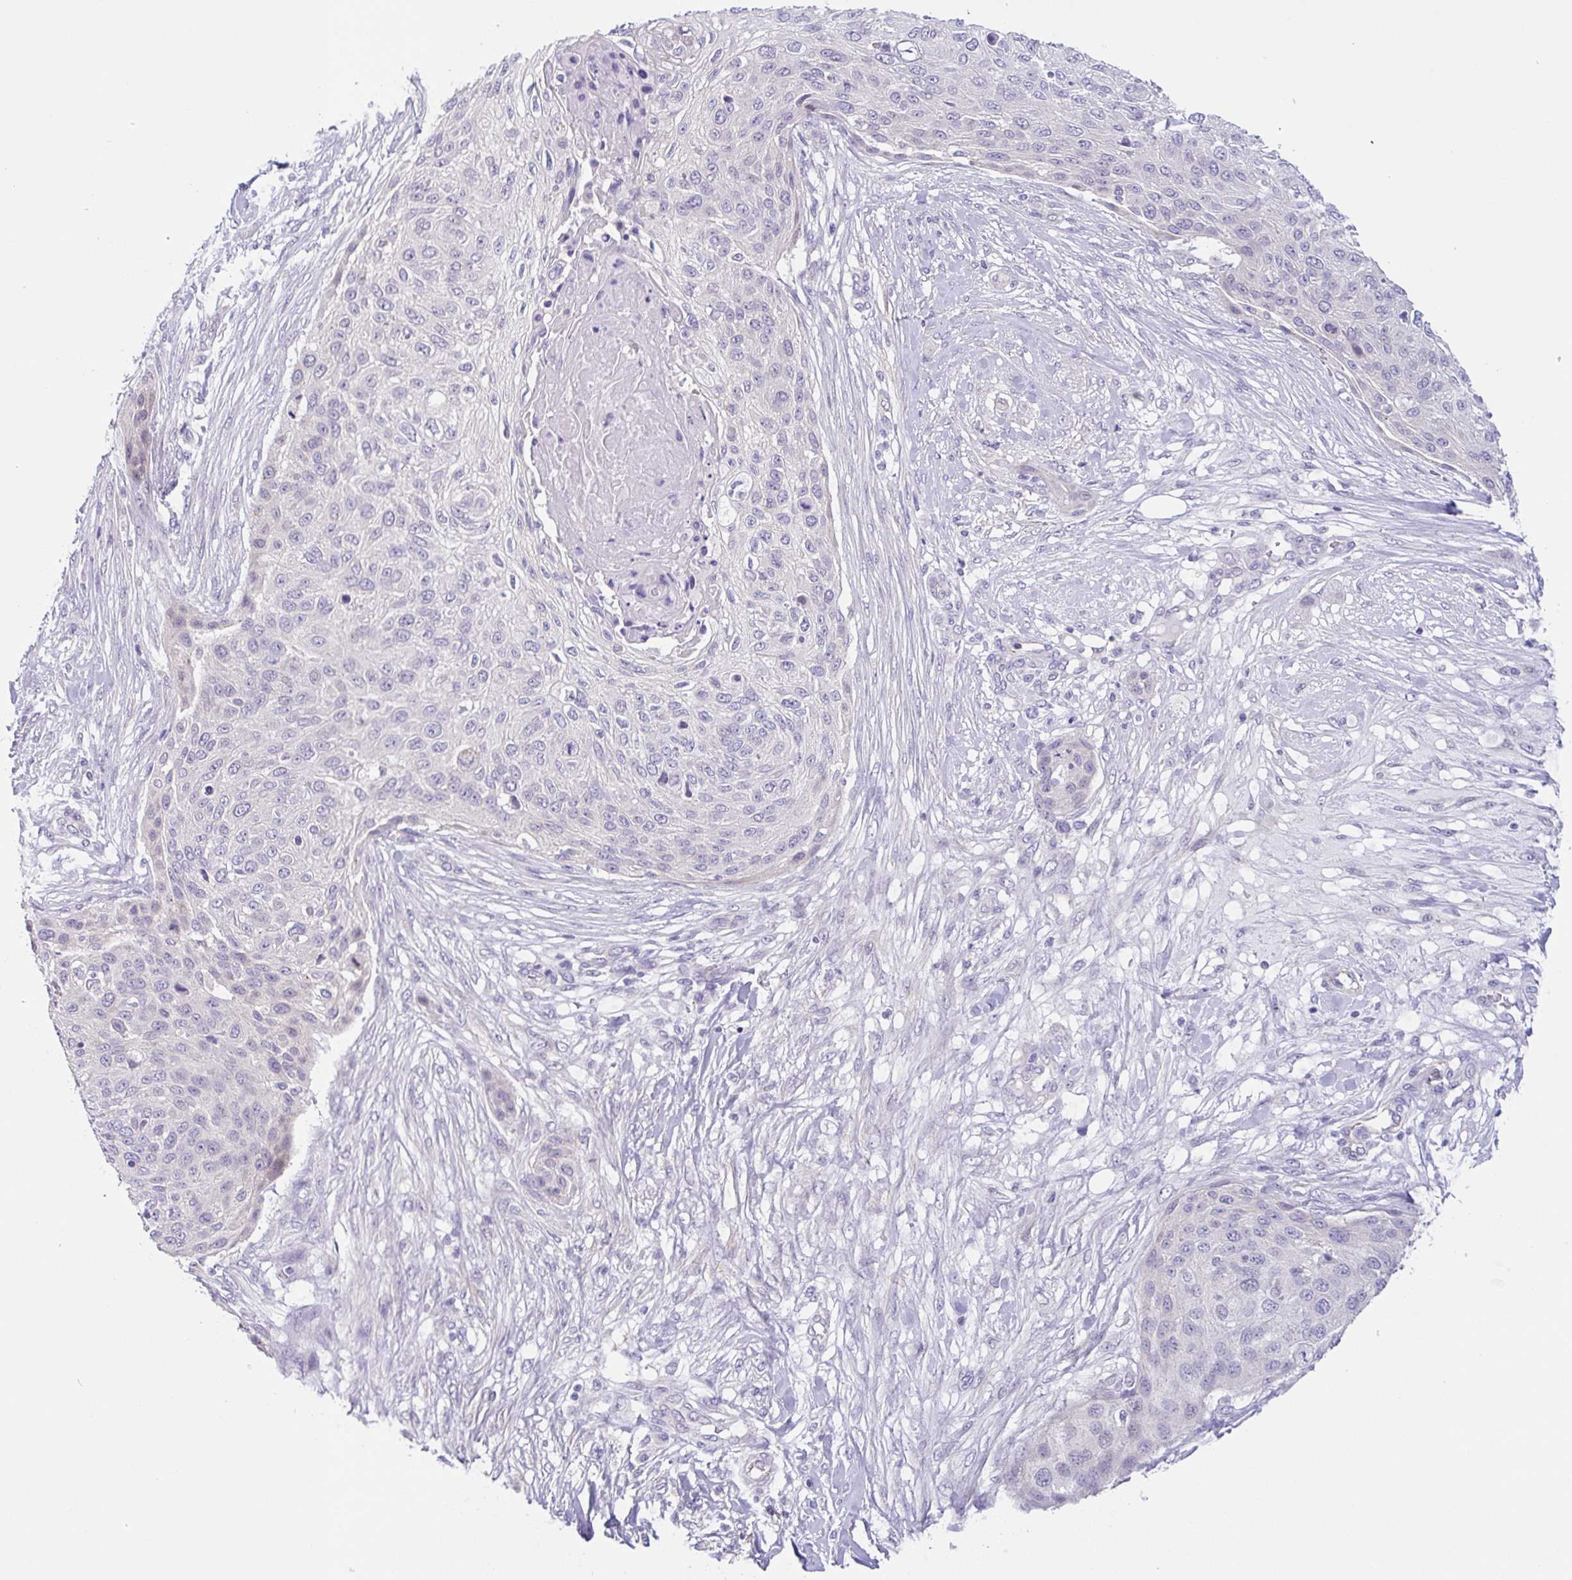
{"staining": {"intensity": "negative", "quantity": "none", "location": "none"}, "tissue": "skin cancer", "cell_type": "Tumor cells", "image_type": "cancer", "snomed": [{"axis": "morphology", "description": "Squamous cell carcinoma, NOS"}, {"axis": "topography", "description": "Skin"}], "caption": "Skin cancer (squamous cell carcinoma) was stained to show a protein in brown. There is no significant positivity in tumor cells.", "gene": "CGNL1", "patient": {"sex": "female", "age": 87}}